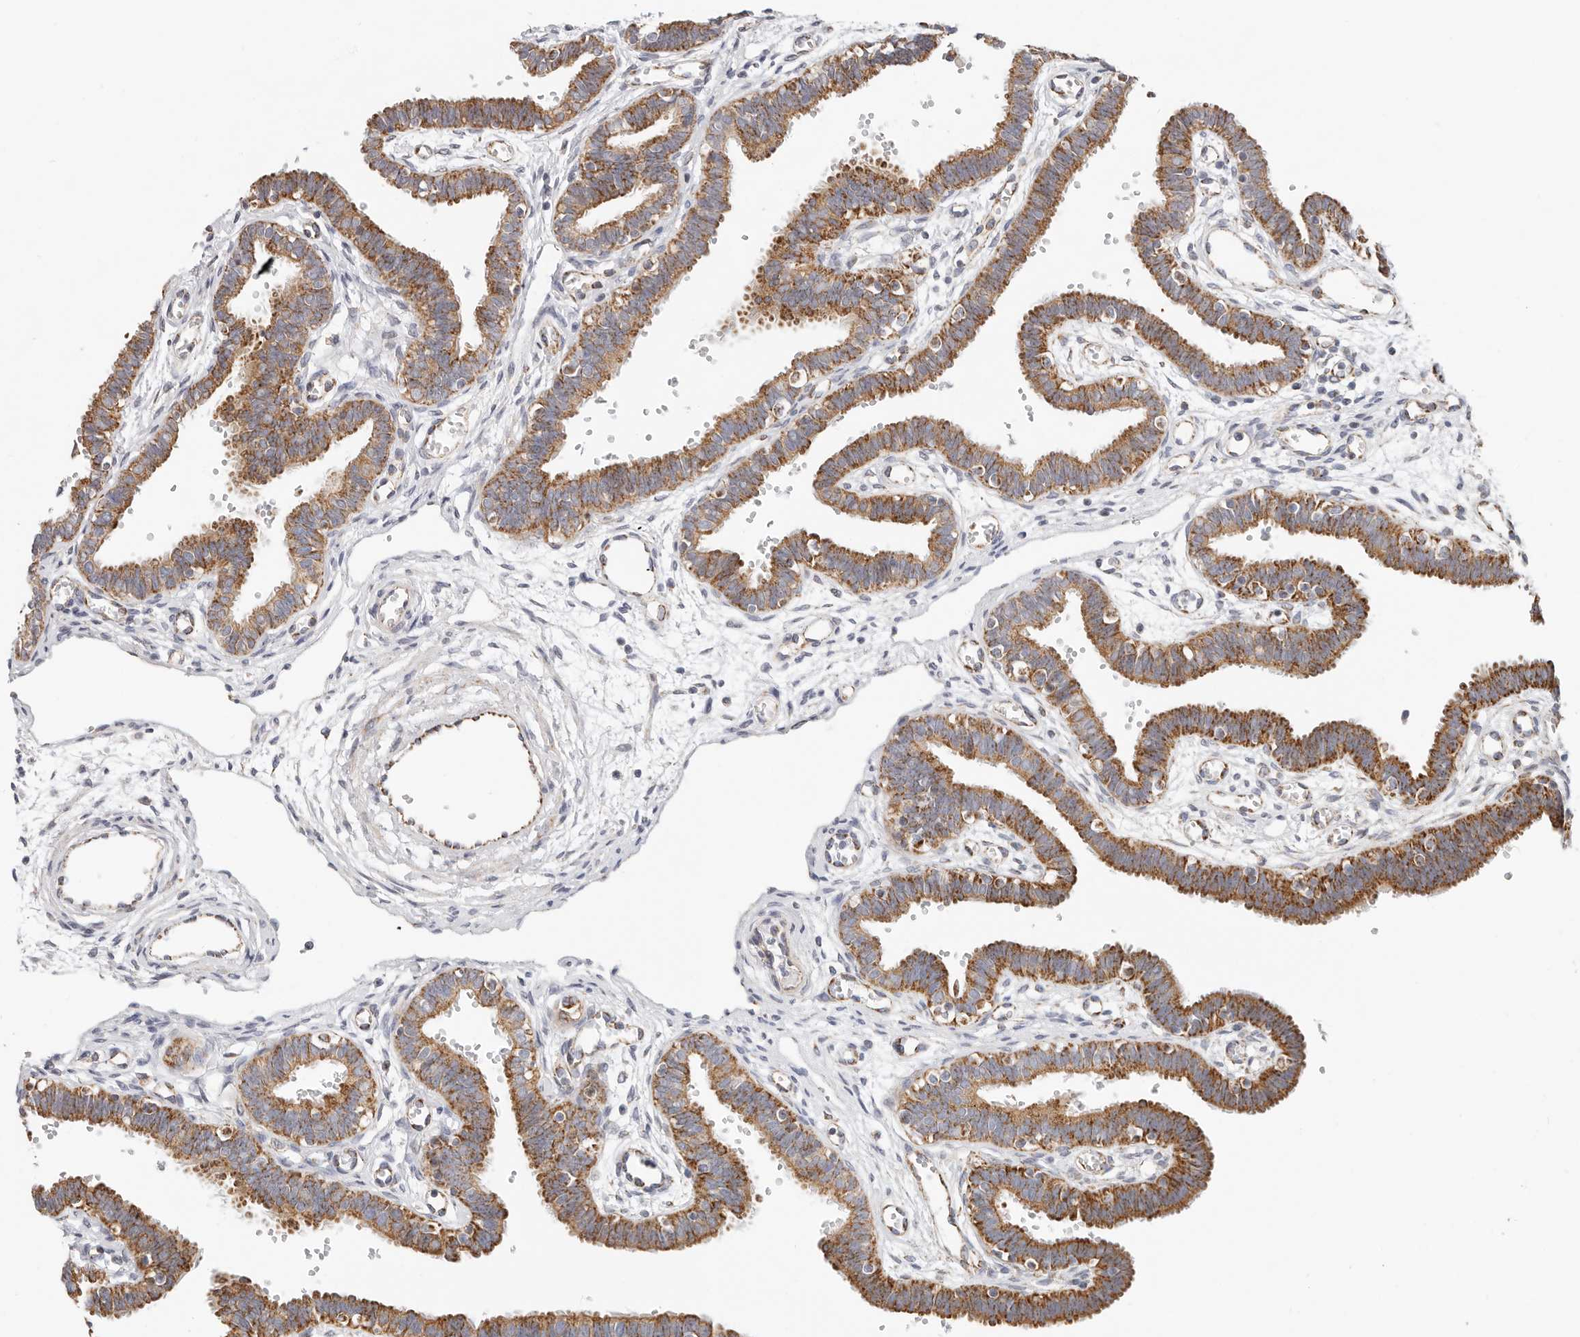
{"staining": {"intensity": "strong", "quantity": "25%-75%", "location": "cytoplasmic/membranous"}, "tissue": "fallopian tube", "cell_type": "Glandular cells", "image_type": "normal", "snomed": [{"axis": "morphology", "description": "Normal tissue, NOS"}, {"axis": "topography", "description": "Fallopian tube"}, {"axis": "topography", "description": "Placenta"}], "caption": "Strong cytoplasmic/membranous expression for a protein is appreciated in approximately 25%-75% of glandular cells of normal fallopian tube using immunohistochemistry (IHC).", "gene": "AFDN", "patient": {"sex": "female", "age": 32}}